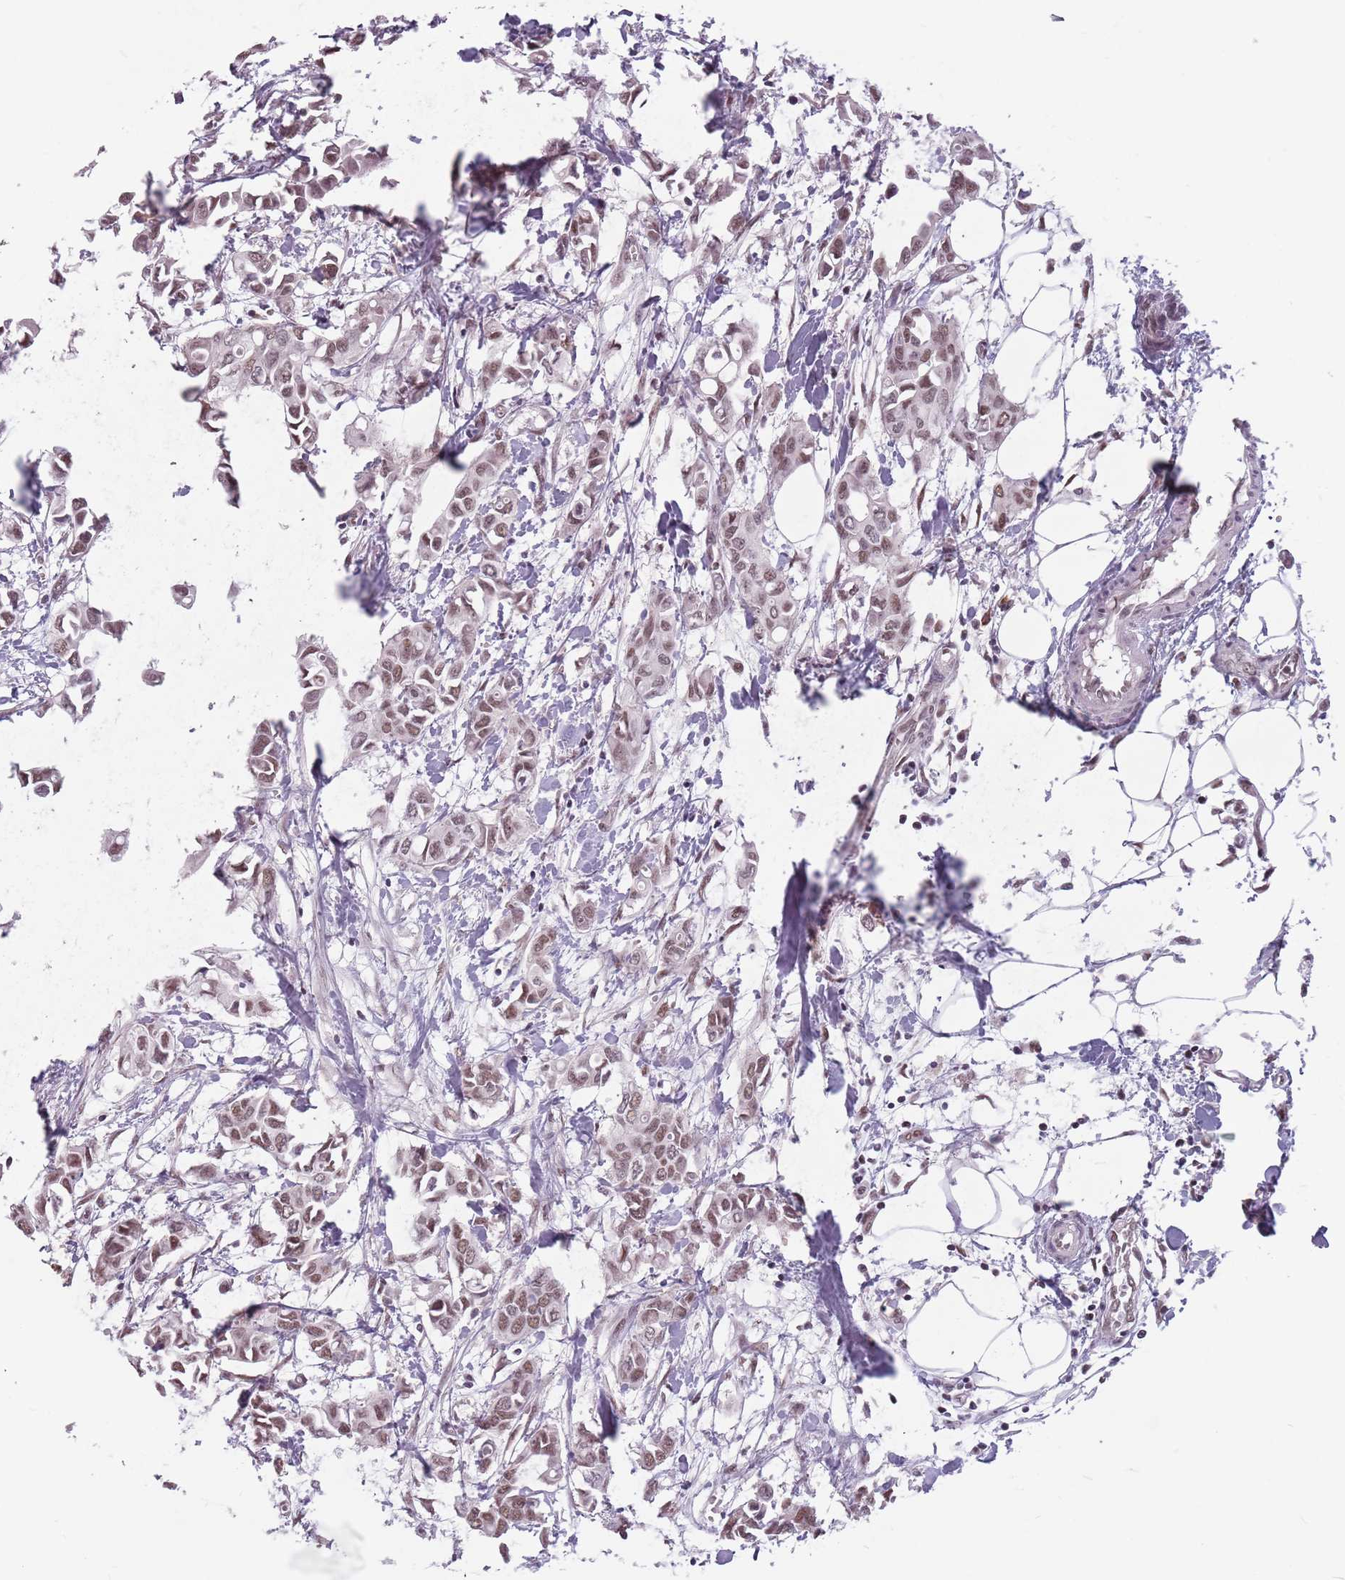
{"staining": {"intensity": "moderate", "quantity": ">75%", "location": "nuclear"}, "tissue": "breast cancer", "cell_type": "Tumor cells", "image_type": "cancer", "snomed": [{"axis": "morphology", "description": "Duct carcinoma"}, {"axis": "topography", "description": "Breast"}], "caption": "Protein staining of breast cancer (infiltrating ductal carcinoma) tissue reveals moderate nuclear expression in approximately >75% of tumor cells.", "gene": "PTCHD1", "patient": {"sex": "female", "age": 41}}